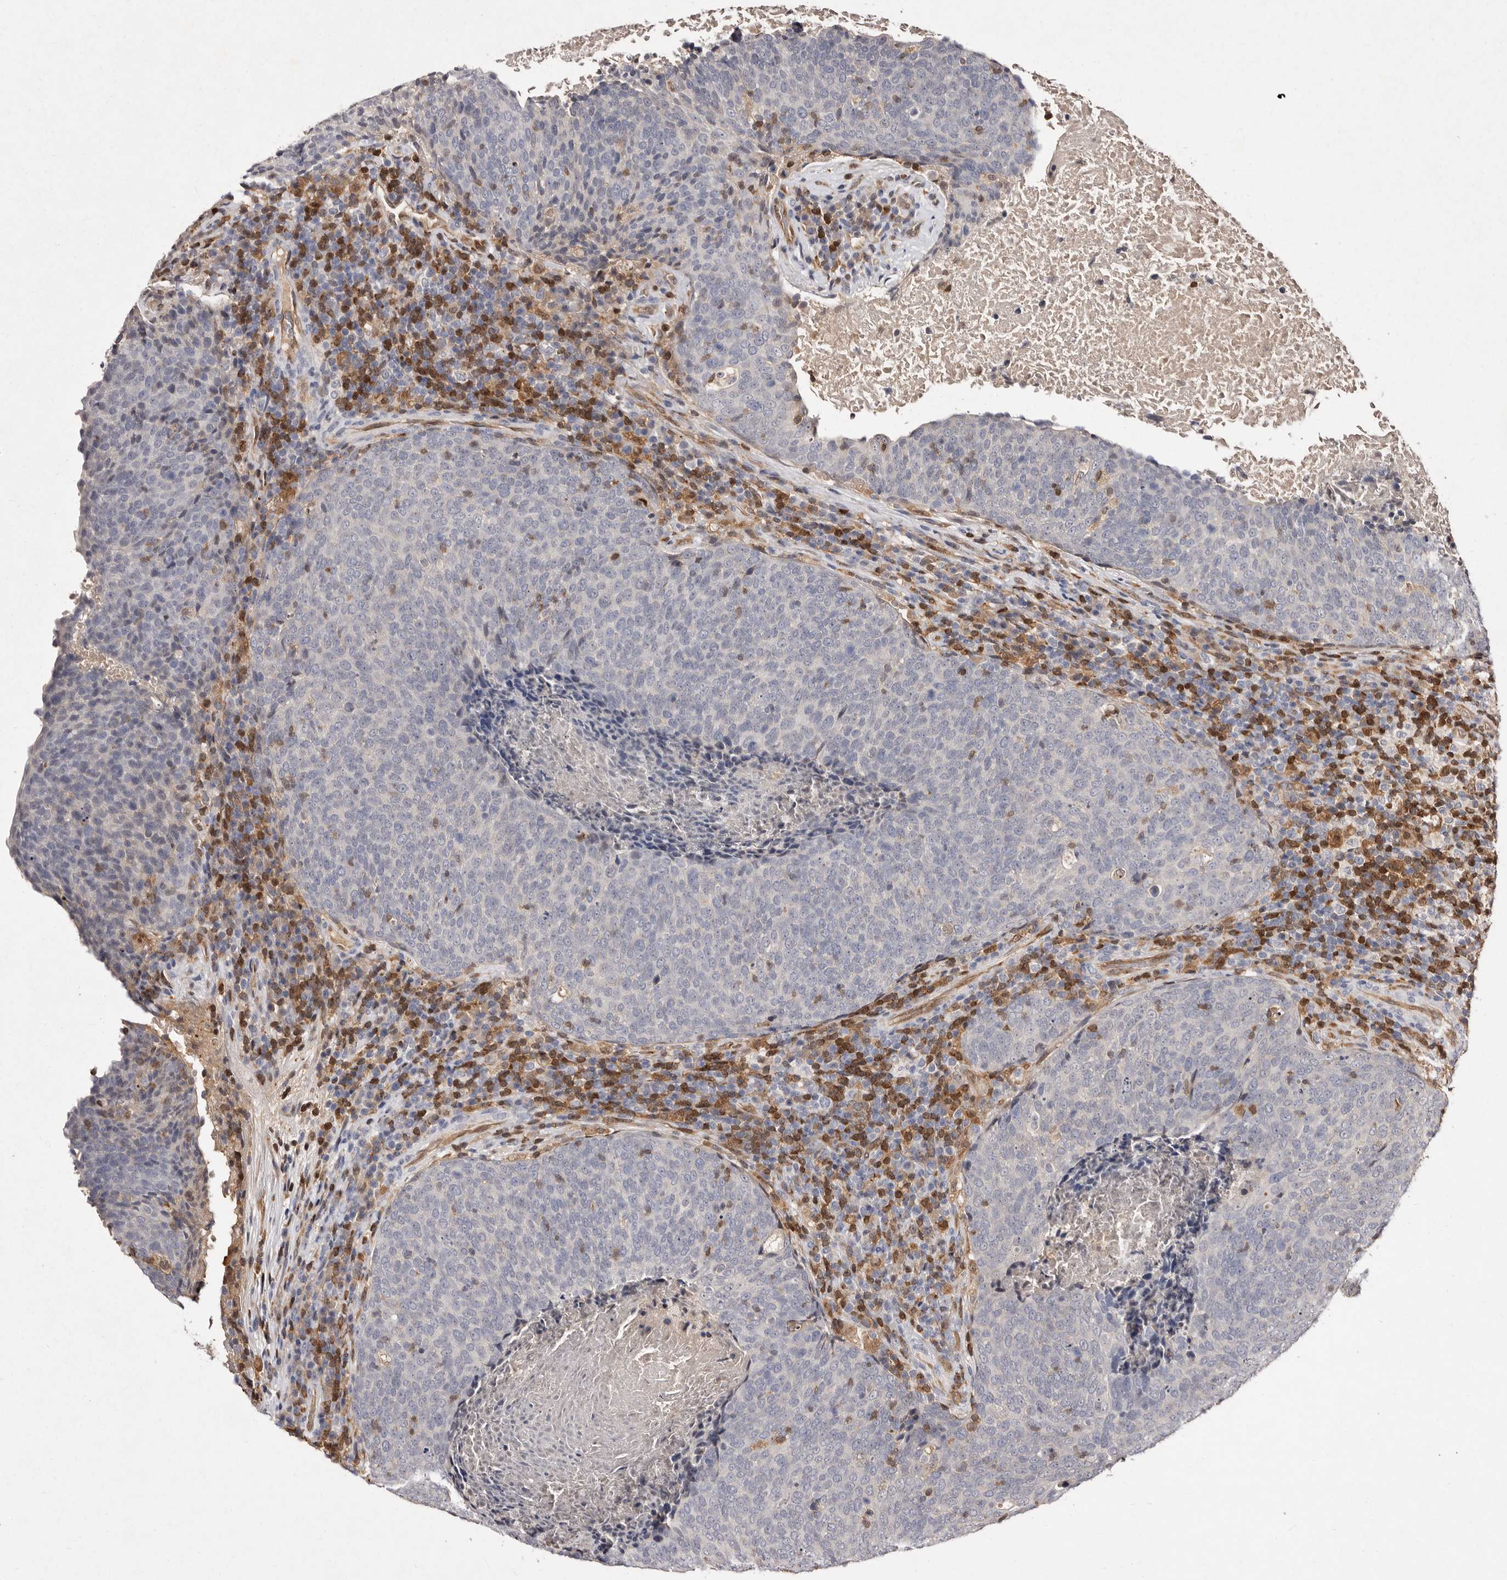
{"staining": {"intensity": "negative", "quantity": "none", "location": "none"}, "tissue": "head and neck cancer", "cell_type": "Tumor cells", "image_type": "cancer", "snomed": [{"axis": "morphology", "description": "Squamous cell carcinoma, NOS"}, {"axis": "morphology", "description": "Squamous cell carcinoma, metastatic, NOS"}, {"axis": "topography", "description": "Lymph node"}, {"axis": "topography", "description": "Head-Neck"}], "caption": "The image shows no staining of tumor cells in head and neck cancer (squamous cell carcinoma). The staining is performed using DAB (3,3'-diaminobenzidine) brown chromogen with nuclei counter-stained in using hematoxylin.", "gene": "GIMAP4", "patient": {"sex": "male", "age": 62}}